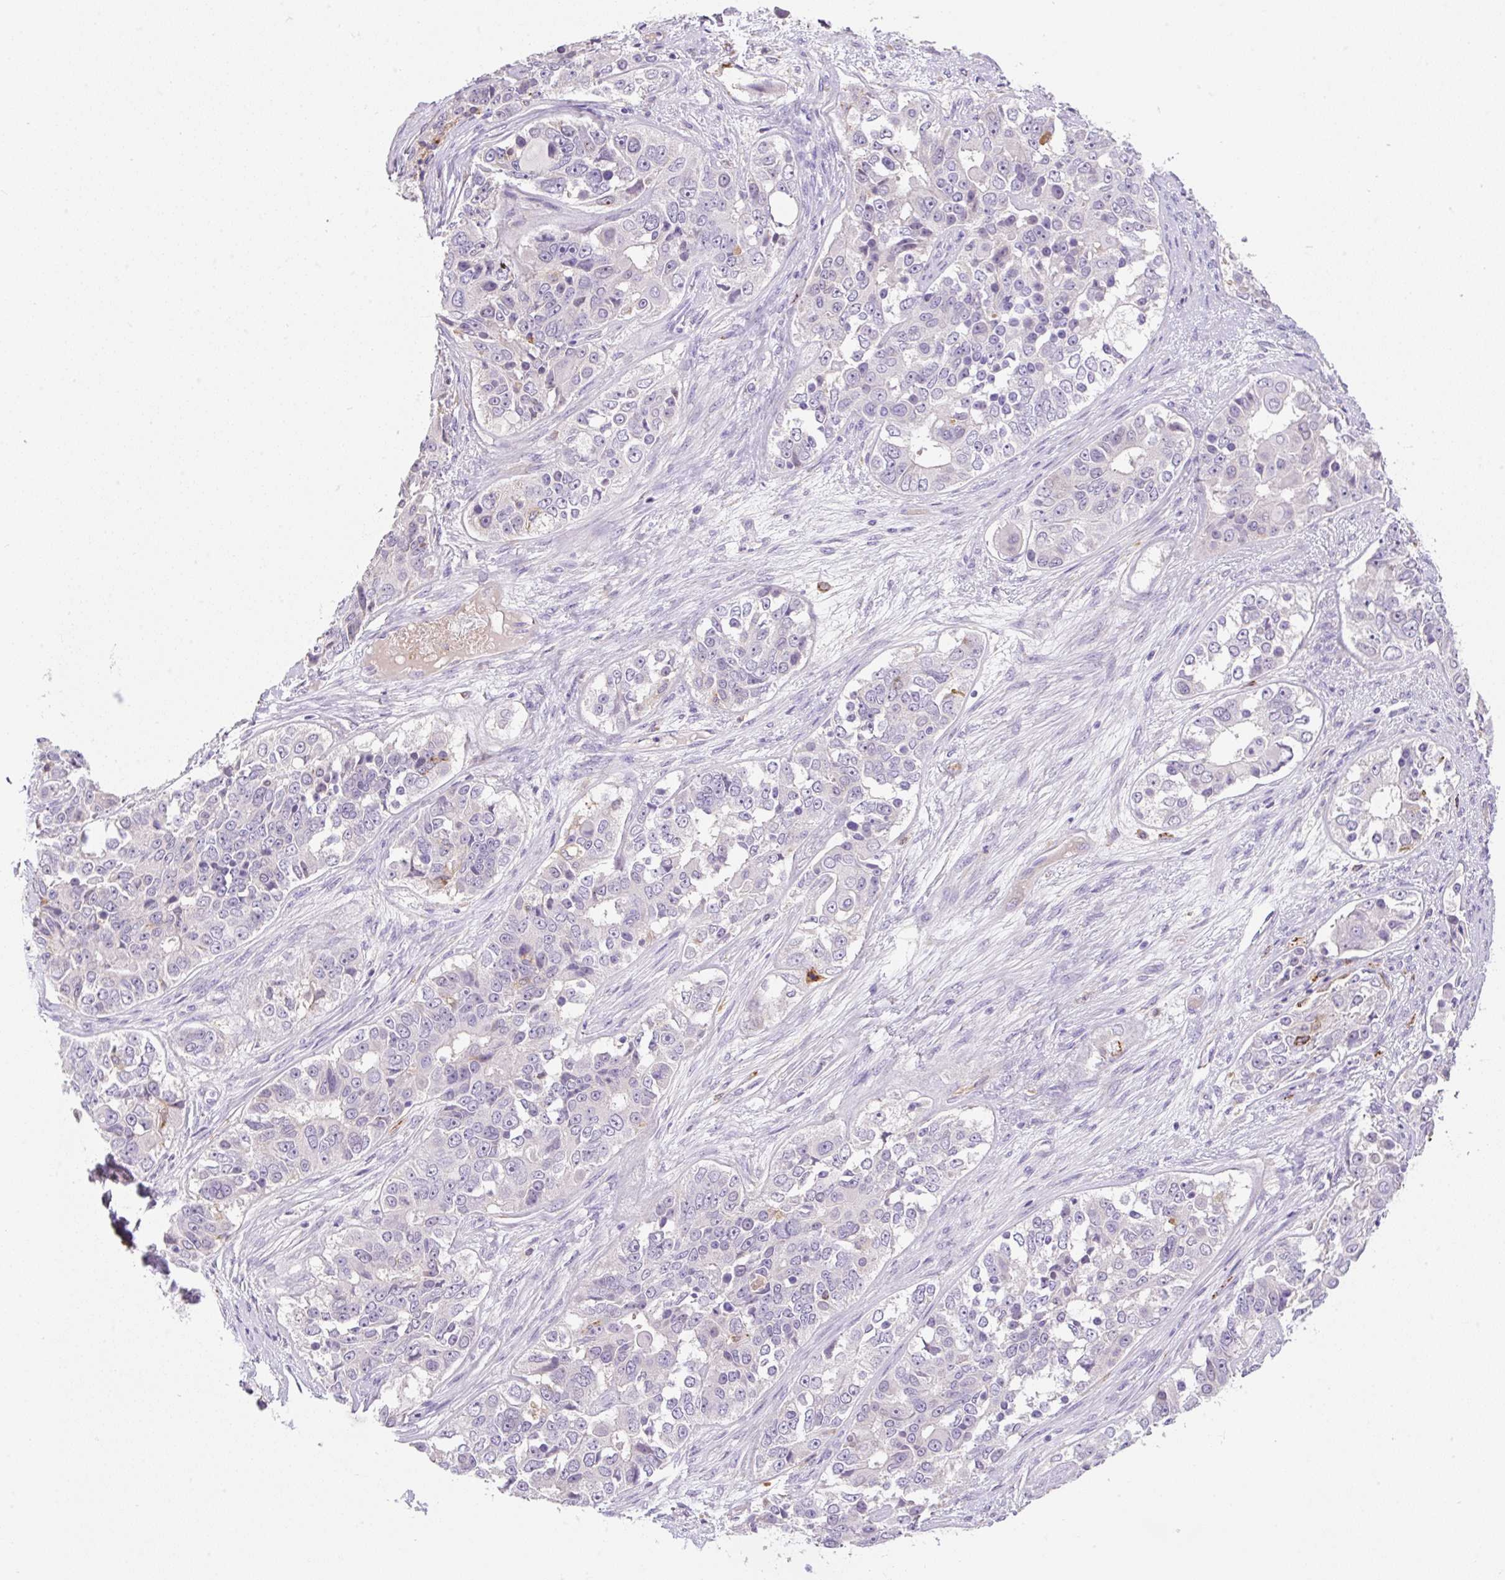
{"staining": {"intensity": "negative", "quantity": "none", "location": "none"}, "tissue": "ovarian cancer", "cell_type": "Tumor cells", "image_type": "cancer", "snomed": [{"axis": "morphology", "description": "Carcinoma, endometroid"}, {"axis": "topography", "description": "Ovary"}], "caption": "This is an immunohistochemistry micrograph of human ovarian endometroid carcinoma. There is no expression in tumor cells.", "gene": "TDRD15", "patient": {"sex": "female", "age": 51}}